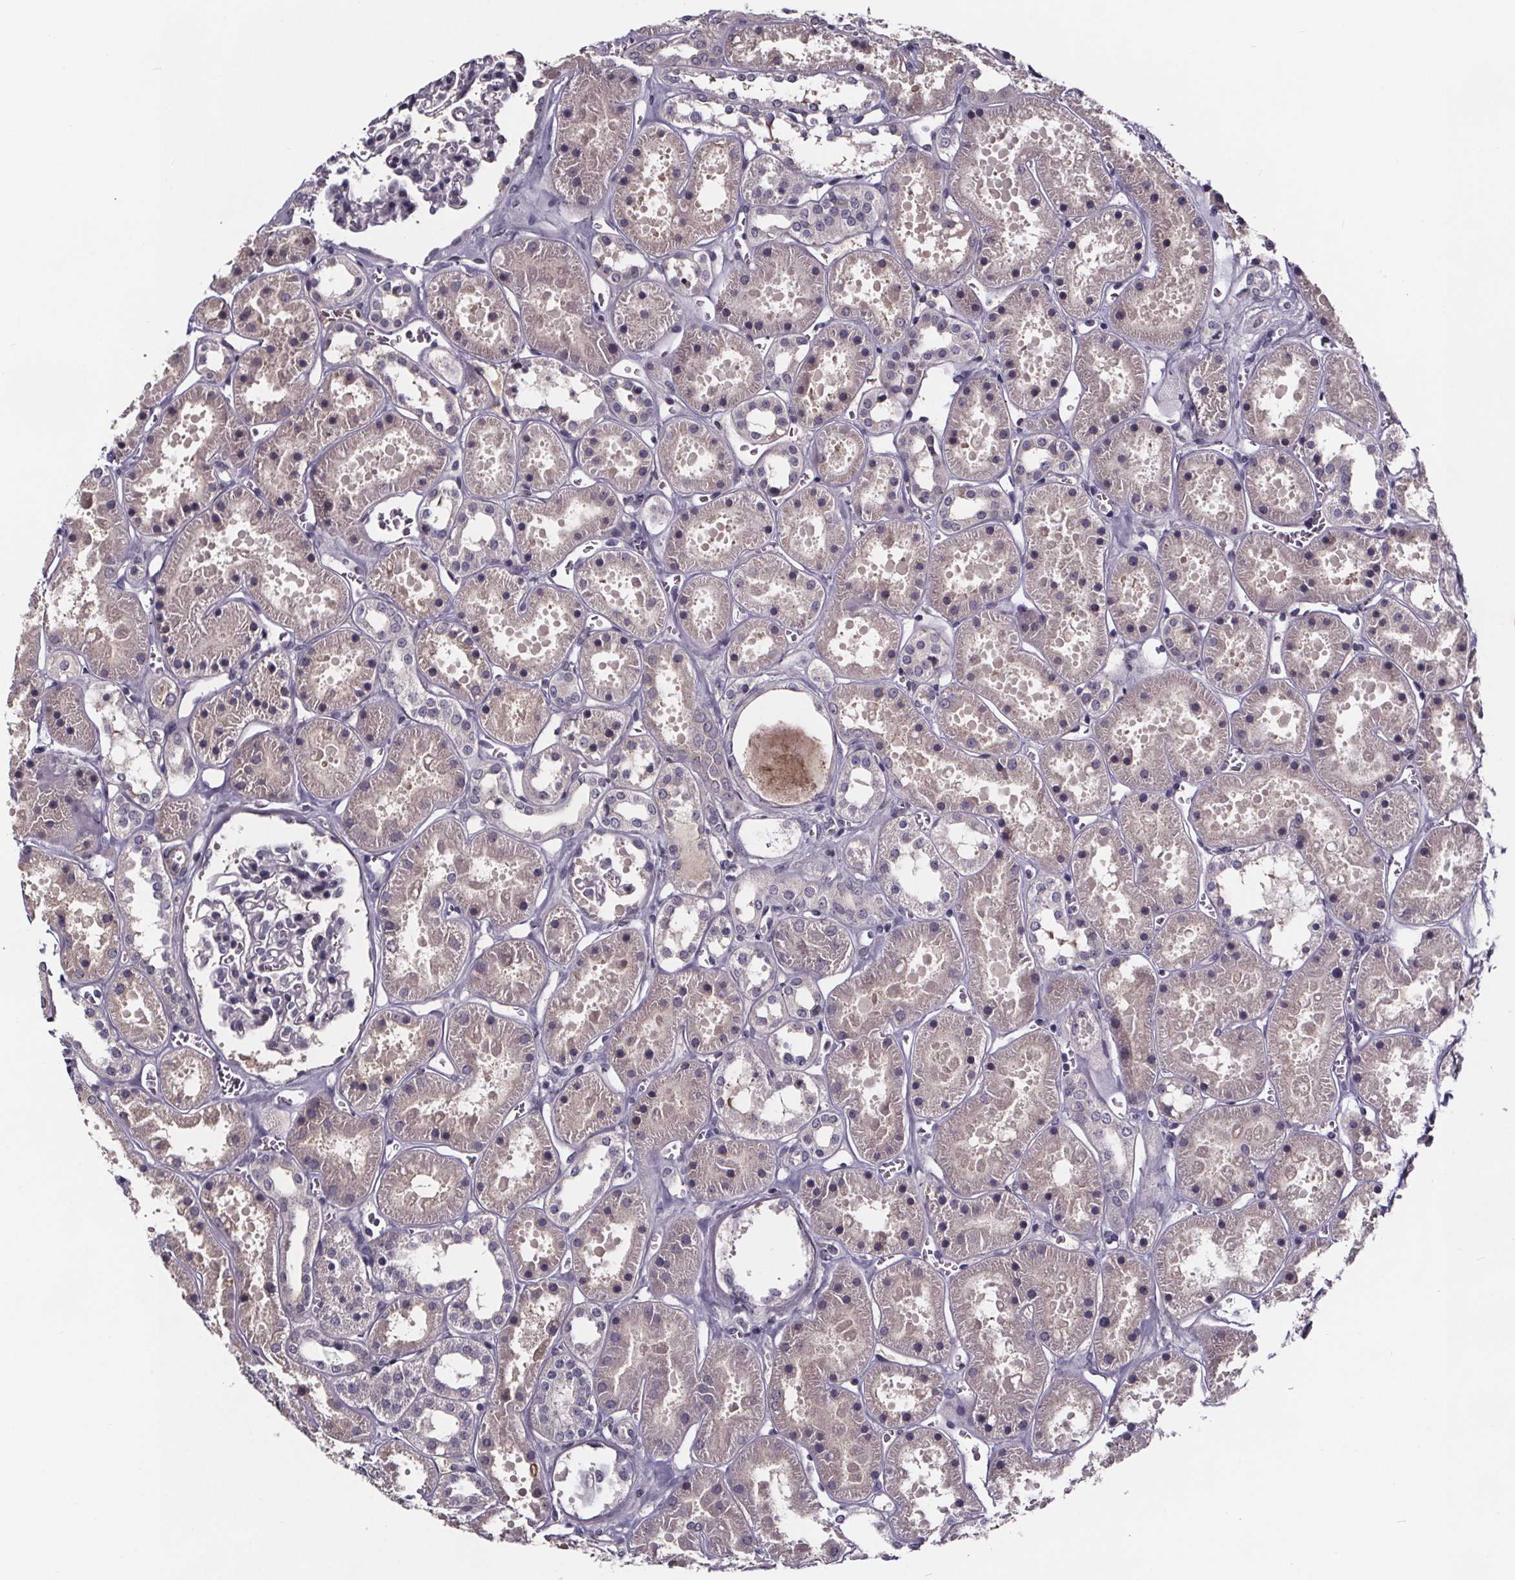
{"staining": {"intensity": "negative", "quantity": "none", "location": "none"}, "tissue": "kidney", "cell_type": "Cells in glomeruli", "image_type": "normal", "snomed": [{"axis": "morphology", "description": "Normal tissue, NOS"}, {"axis": "topography", "description": "Kidney"}], "caption": "The immunohistochemistry micrograph has no significant expression in cells in glomeruli of kidney.", "gene": "NPHP4", "patient": {"sex": "female", "age": 41}}